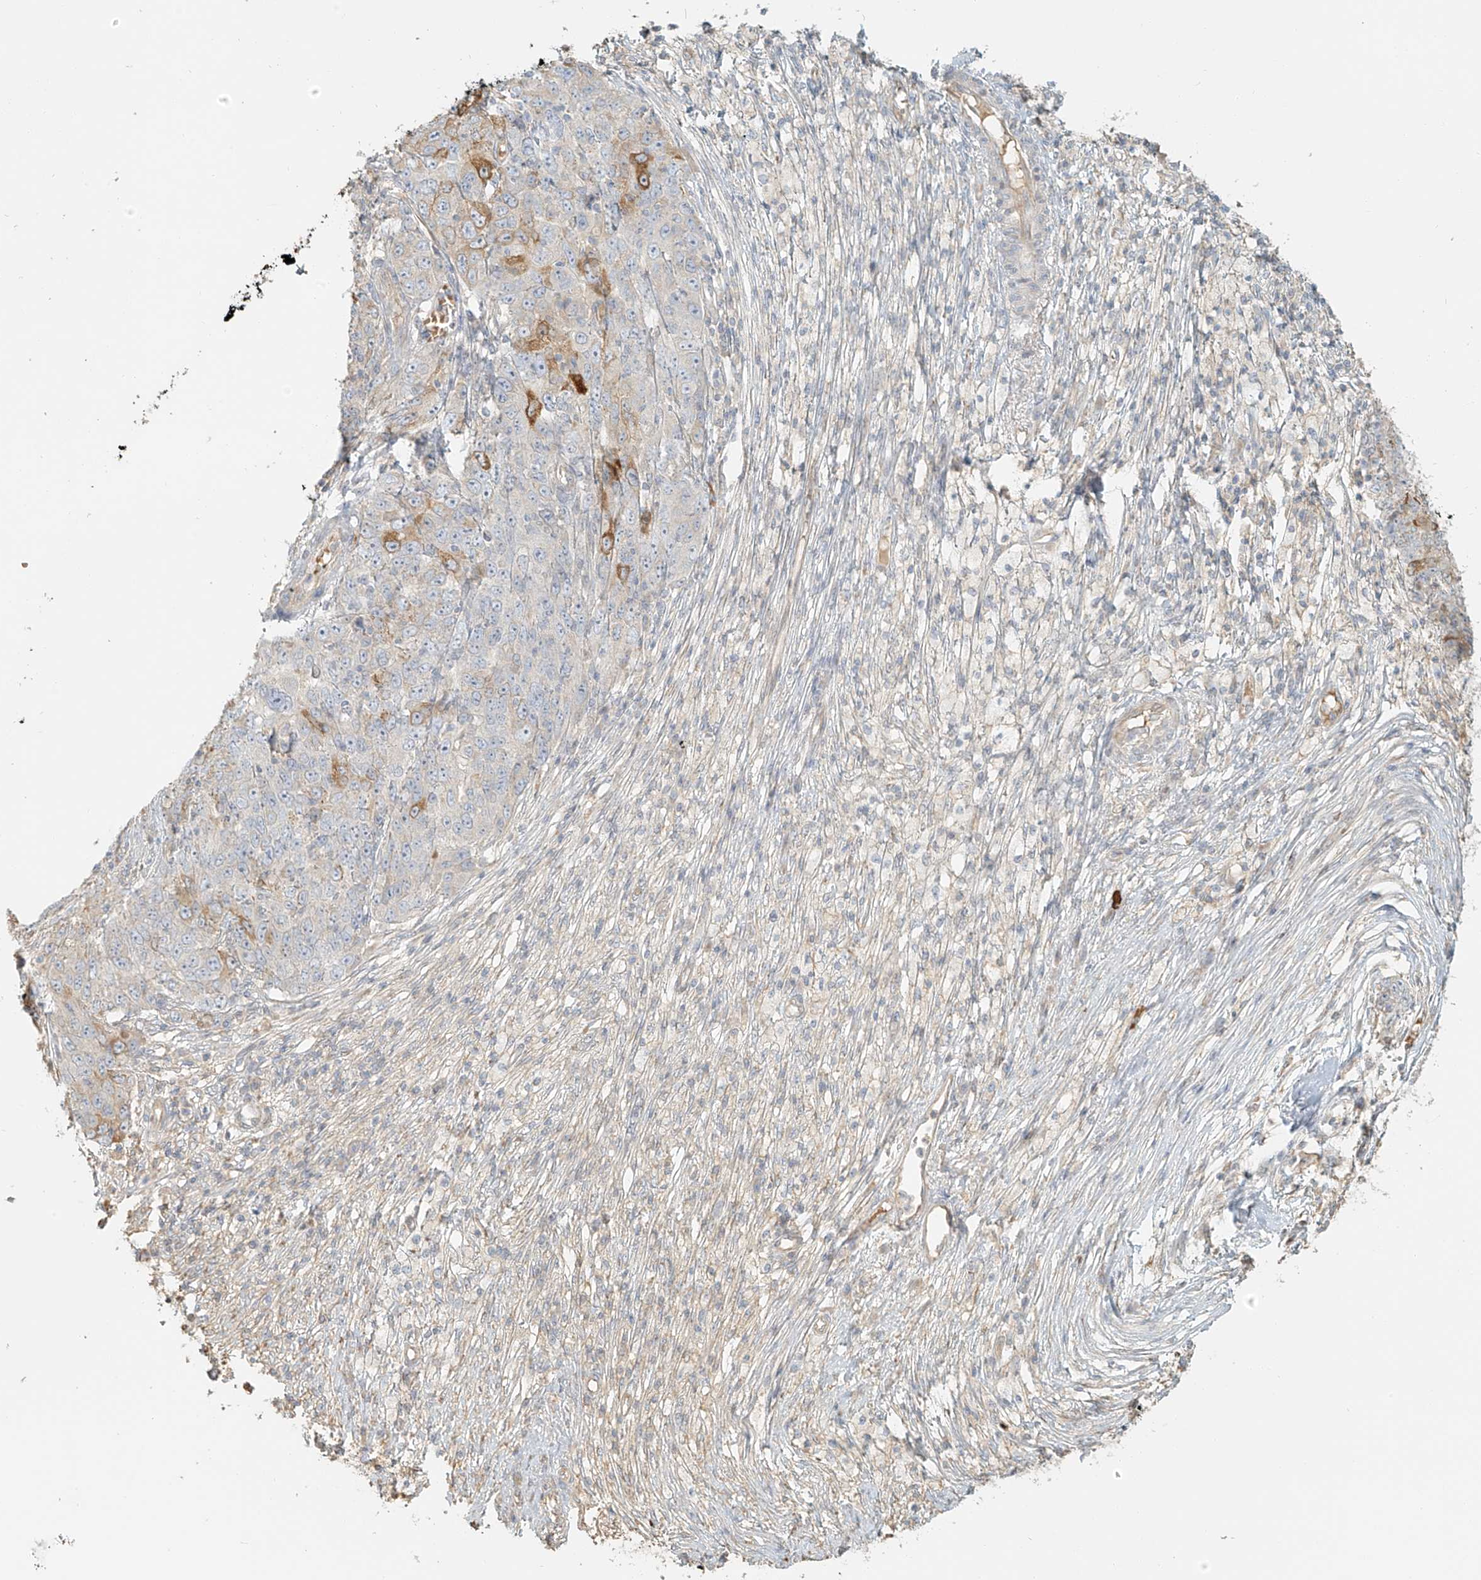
{"staining": {"intensity": "moderate", "quantity": "<25%", "location": "cytoplasmic/membranous"}, "tissue": "ovarian cancer", "cell_type": "Tumor cells", "image_type": "cancer", "snomed": [{"axis": "morphology", "description": "Carcinoma, endometroid"}, {"axis": "topography", "description": "Ovary"}], "caption": "Brown immunohistochemical staining in ovarian cancer (endometroid carcinoma) shows moderate cytoplasmic/membranous staining in about <25% of tumor cells.", "gene": "UPK1B", "patient": {"sex": "female", "age": 42}}